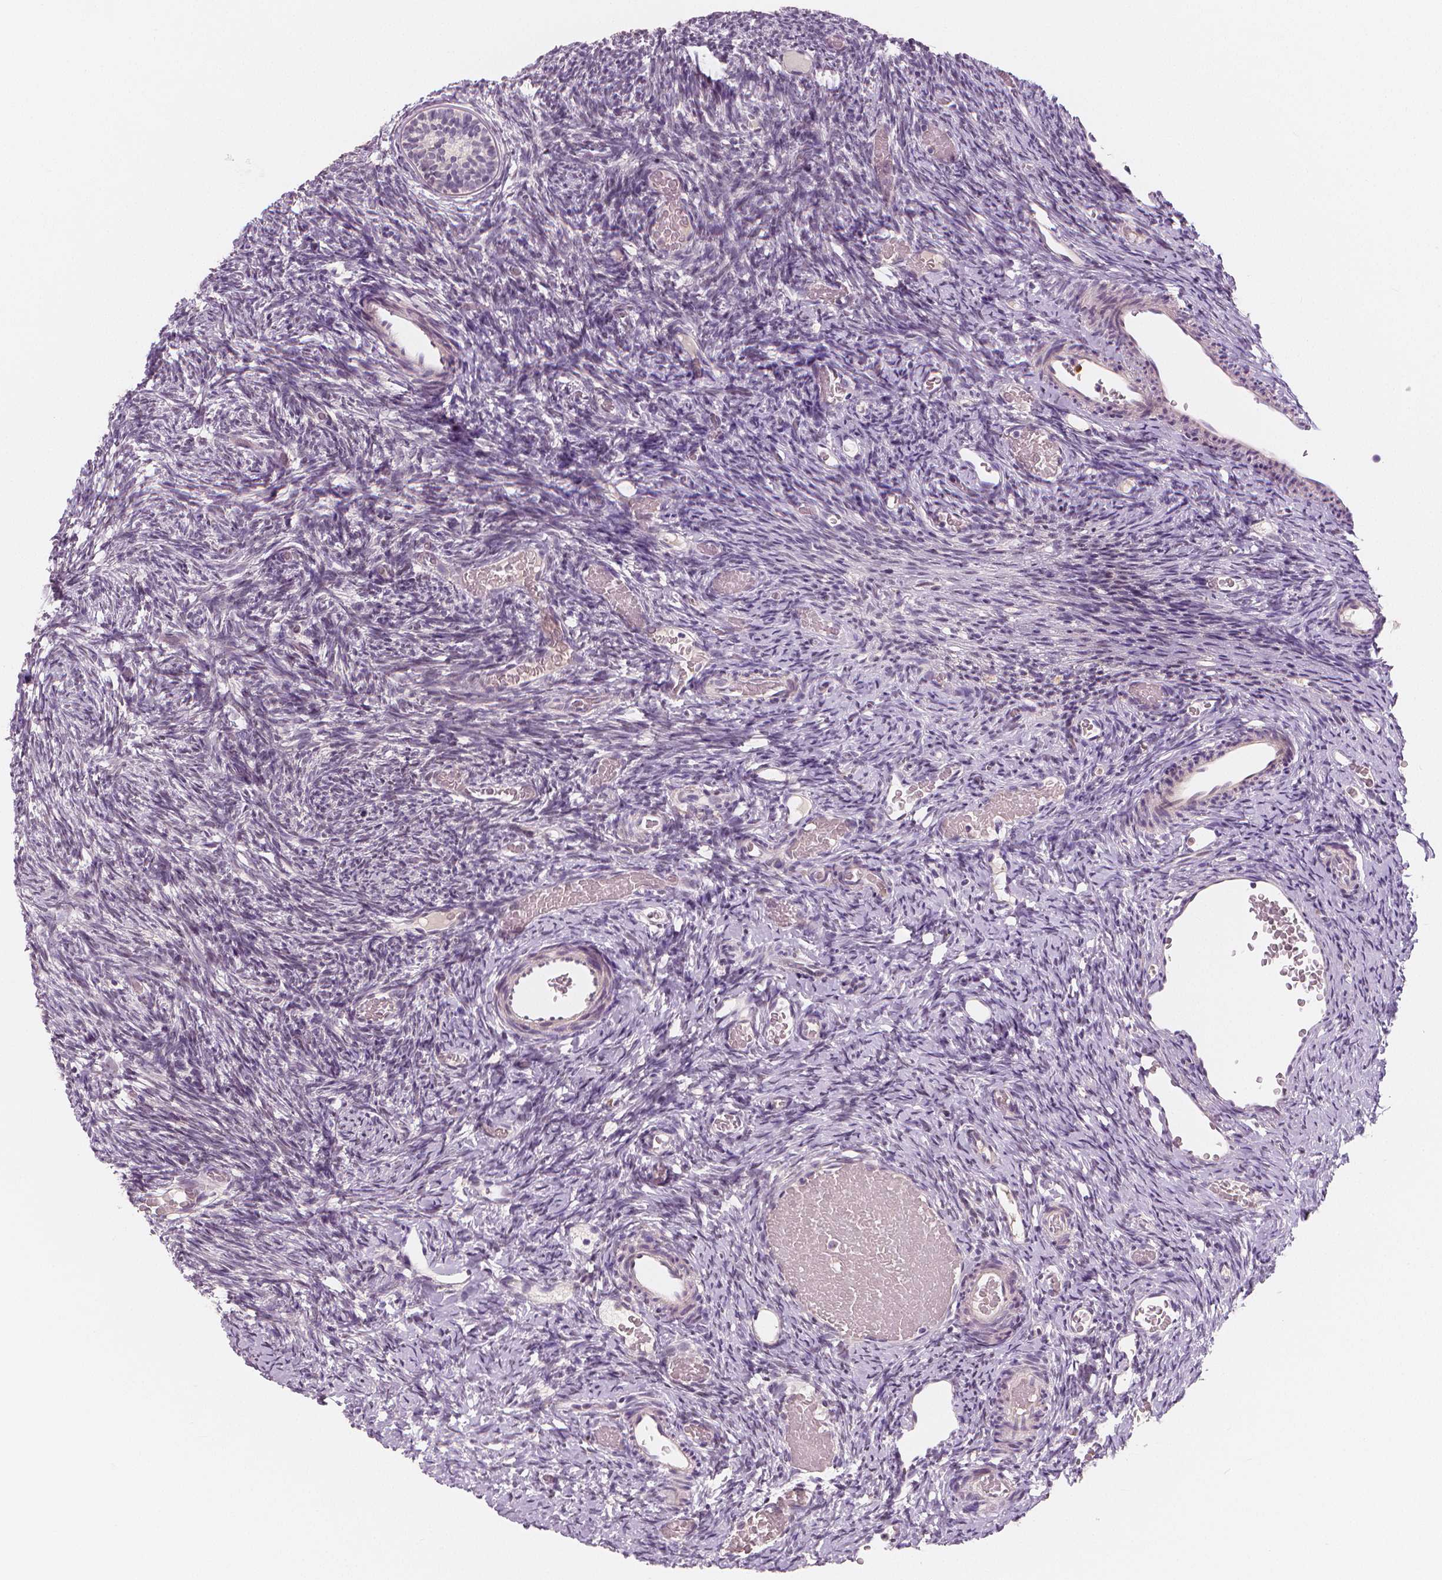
{"staining": {"intensity": "negative", "quantity": "none", "location": "none"}, "tissue": "ovary", "cell_type": "Ovarian stroma cells", "image_type": "normal", "snomed": [{"axis": "morphology", "description": "Normal tissue, NOS"}, {"axis": "topography", "description": "Ovary"}], "caption": "Immunohistochemistry (IHC) histopathology image of unremarkable ovary stained for a protein (brown), which exhibits no staining in ovarian stroma cells. The staining was performed using DAB to visualize the protein expression in brown, while the nuclei were stained in blue with hematoxylin (Magnification: 20x).", "gene": "RNASE7", "patient": {"sex": "female", "age": 39}}